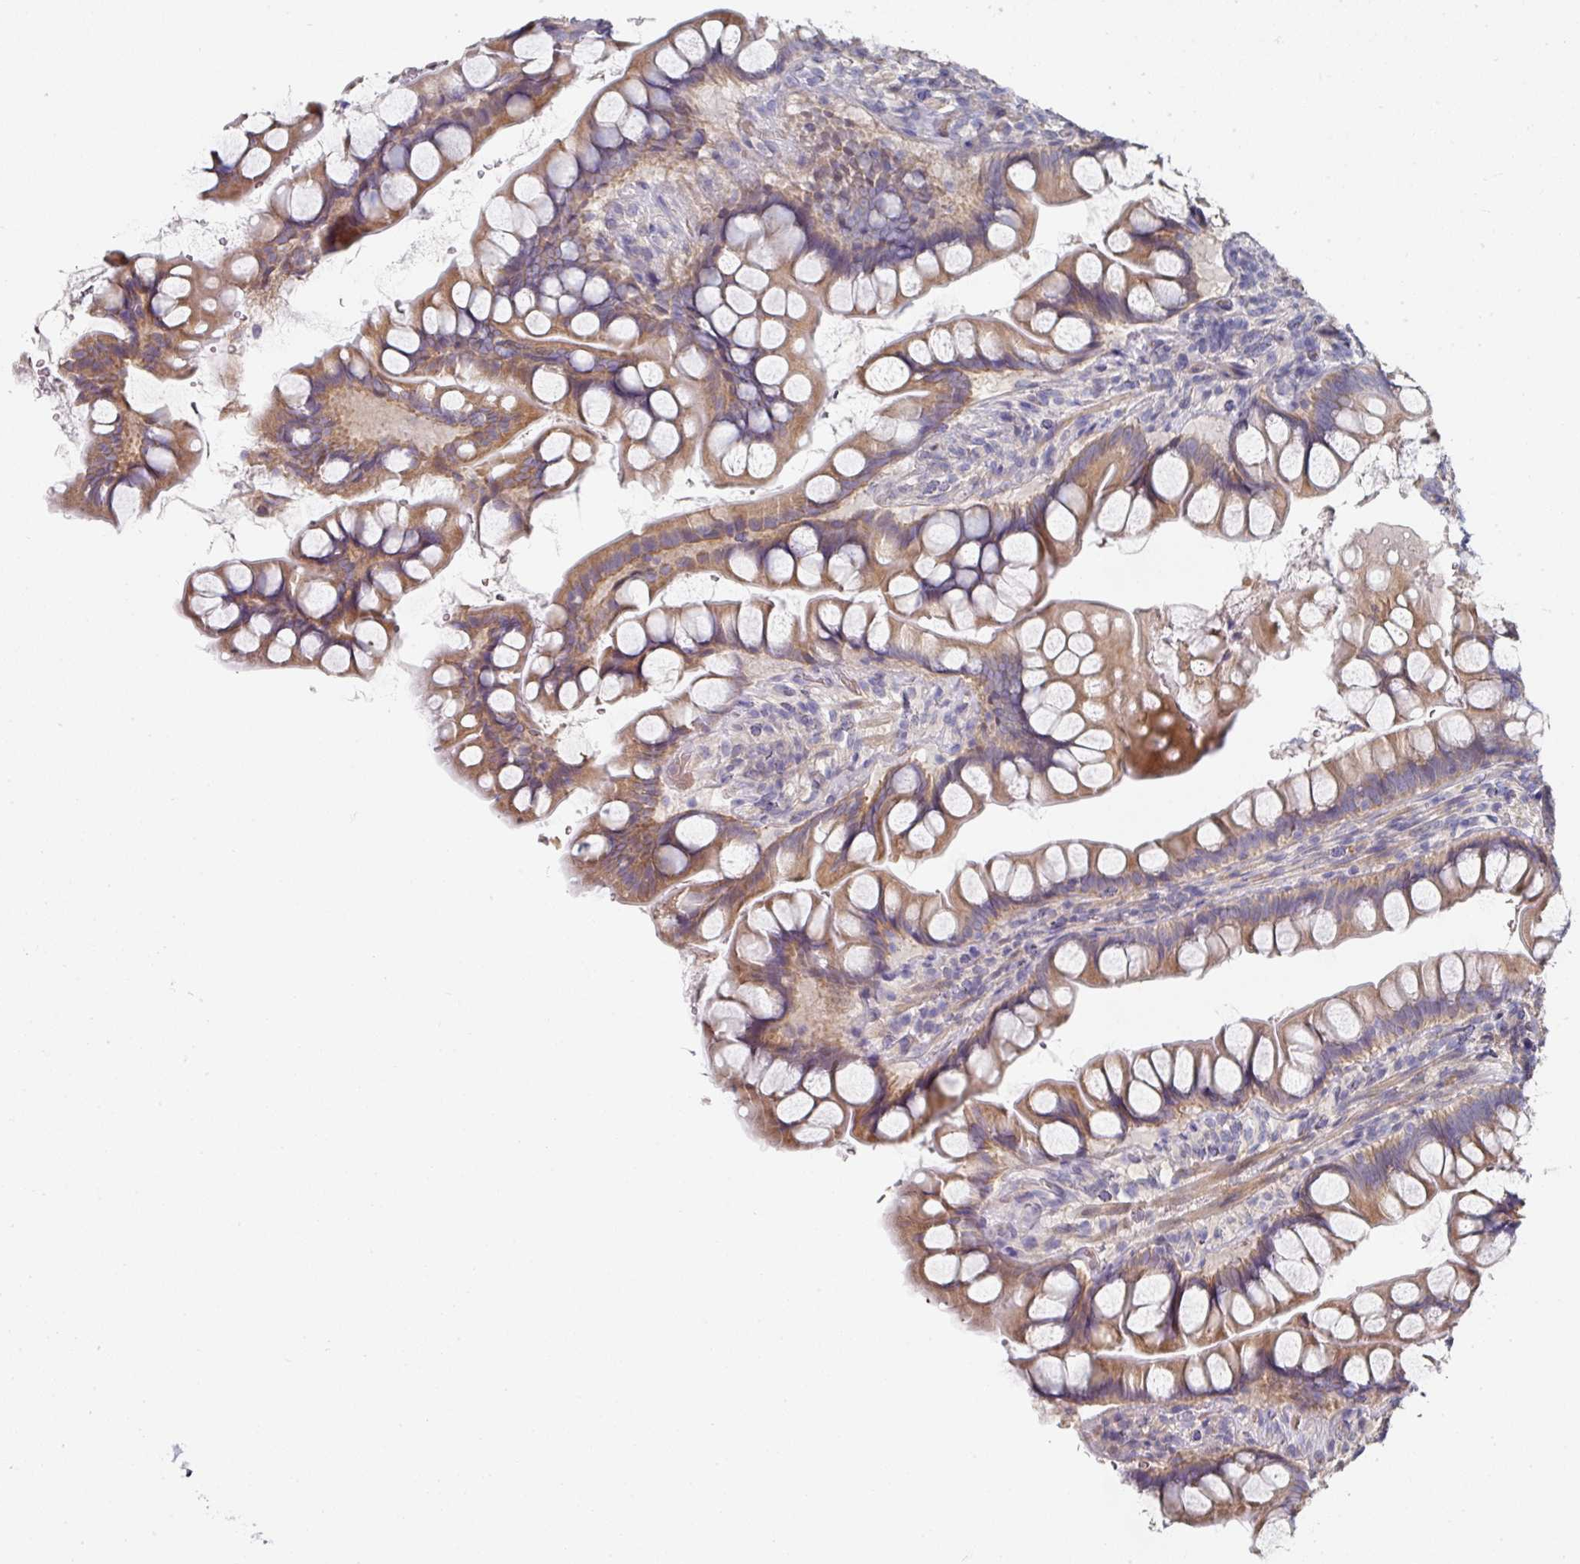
{"staining": {"intensity": "moderate", "quantity": ">75%", "location": "cytoplasmic/membranous"}, "tissue": "small intestine", "cell_type": "Glandular cells", "image_type": "normal", "snomed": [{"axis": "morphology", "description": "Normal tissue, NOS"}, {"axis": "topography", "description": "Small intestine"}], "caption": "Small intestine stained with DAB (3,3'-diaminobenzidine) IHC displays medium levels of moderate cytoplasmic/membranous positivity in about >75% of glandular cells.", "gene": "PYROXD2", "patient": {"sex": "male", "age": 70}}